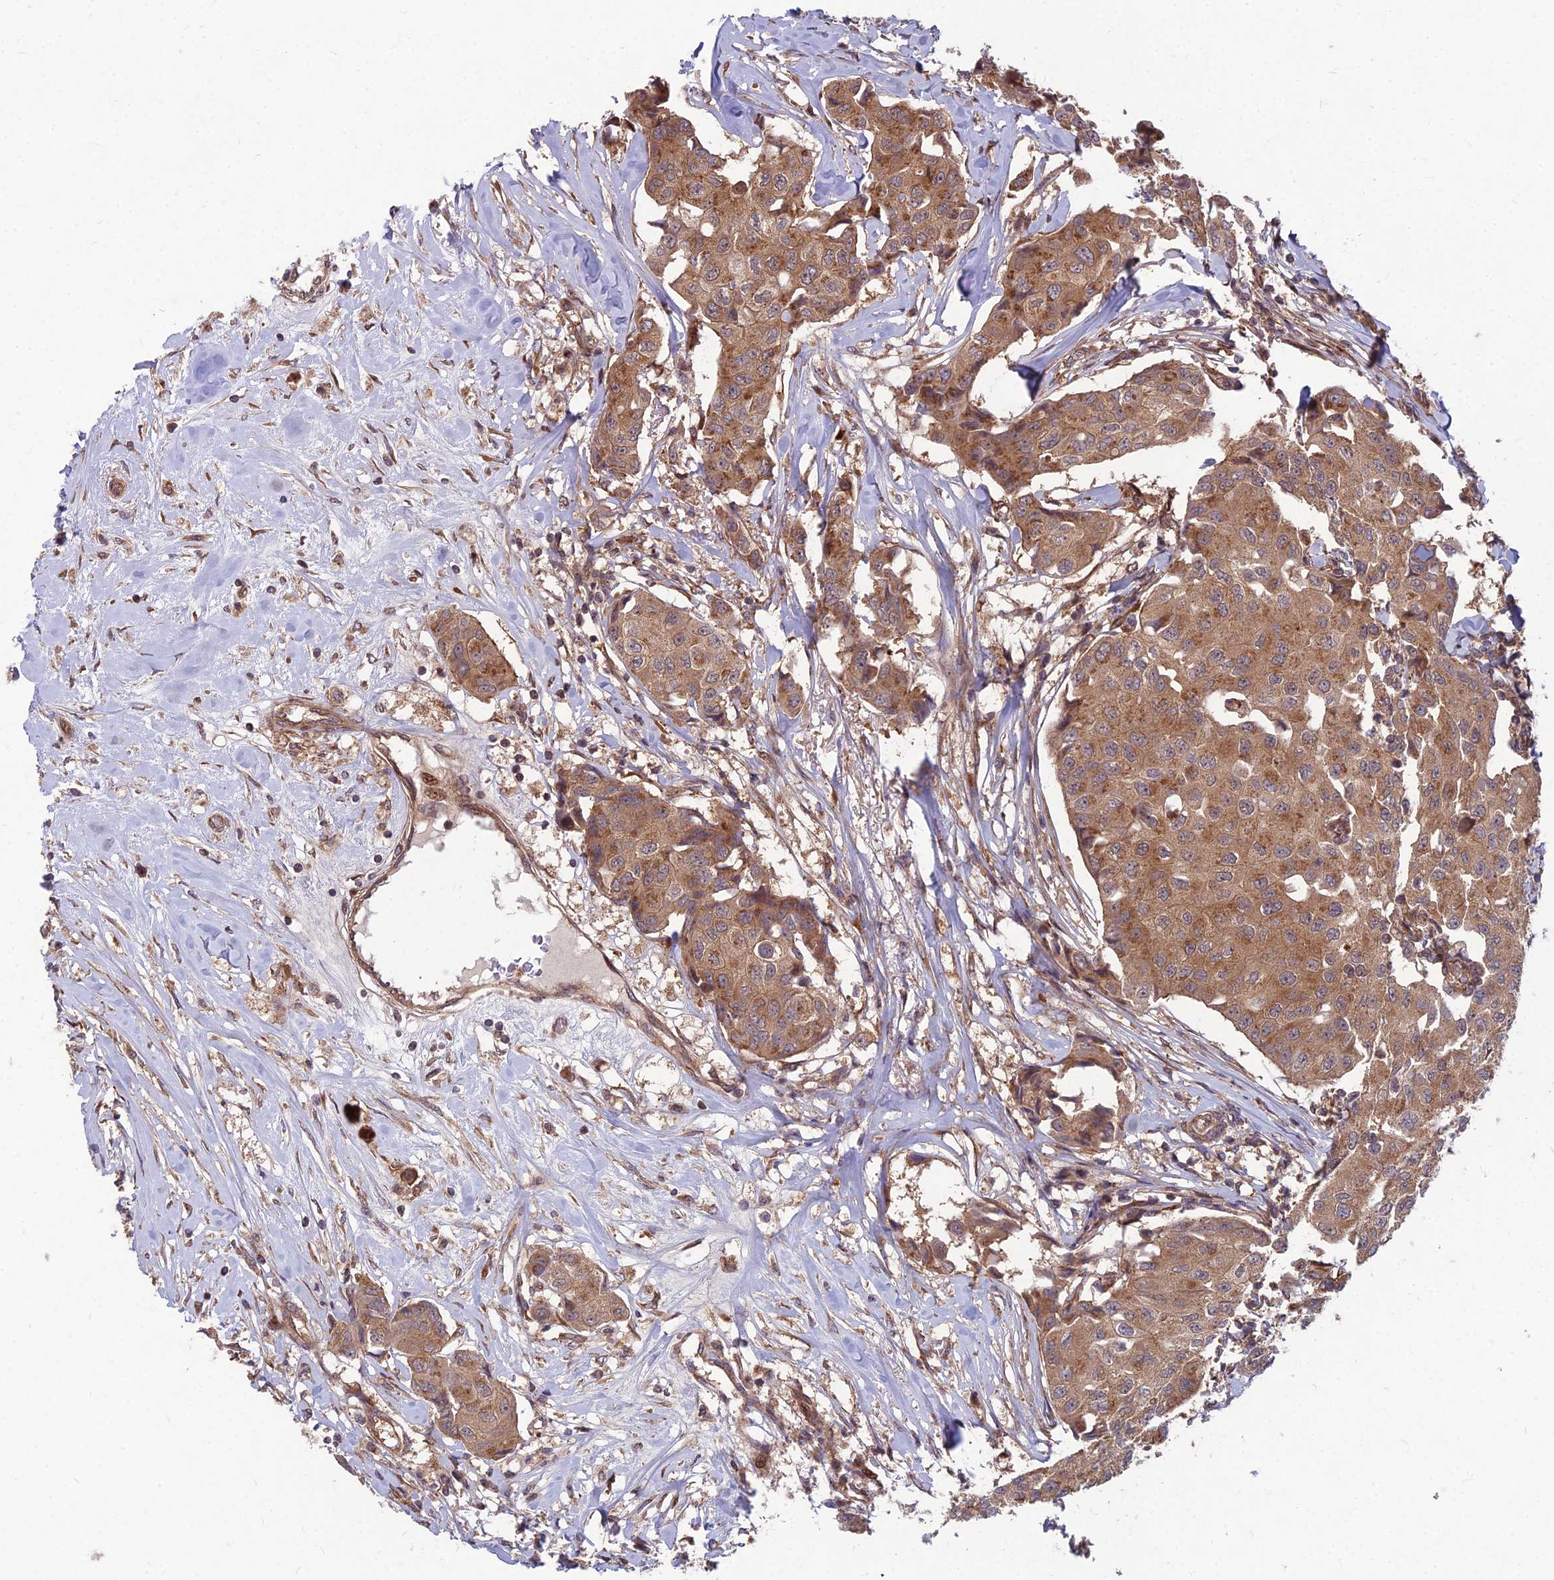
{"staining": {"intensity": "moderate", "quantity": ">75%", "location": "cytoplasmic/membranous"}, "tissue": "breast cancer", "cell_type": "Tumor cells", "image_type": "cancer", "snomed": [{"axis": "morphology", "description": "Duct carcinoma"}, {"axis": "topography", "description": "Breast"}], "caption": "Tumor cells reveal medium levels of moderate cytoplasmic/membranous staining in approximately >75% of cells in breast cancer.", "gene": "MFSD8", "patient": {"sex": "female", "age": 80}}